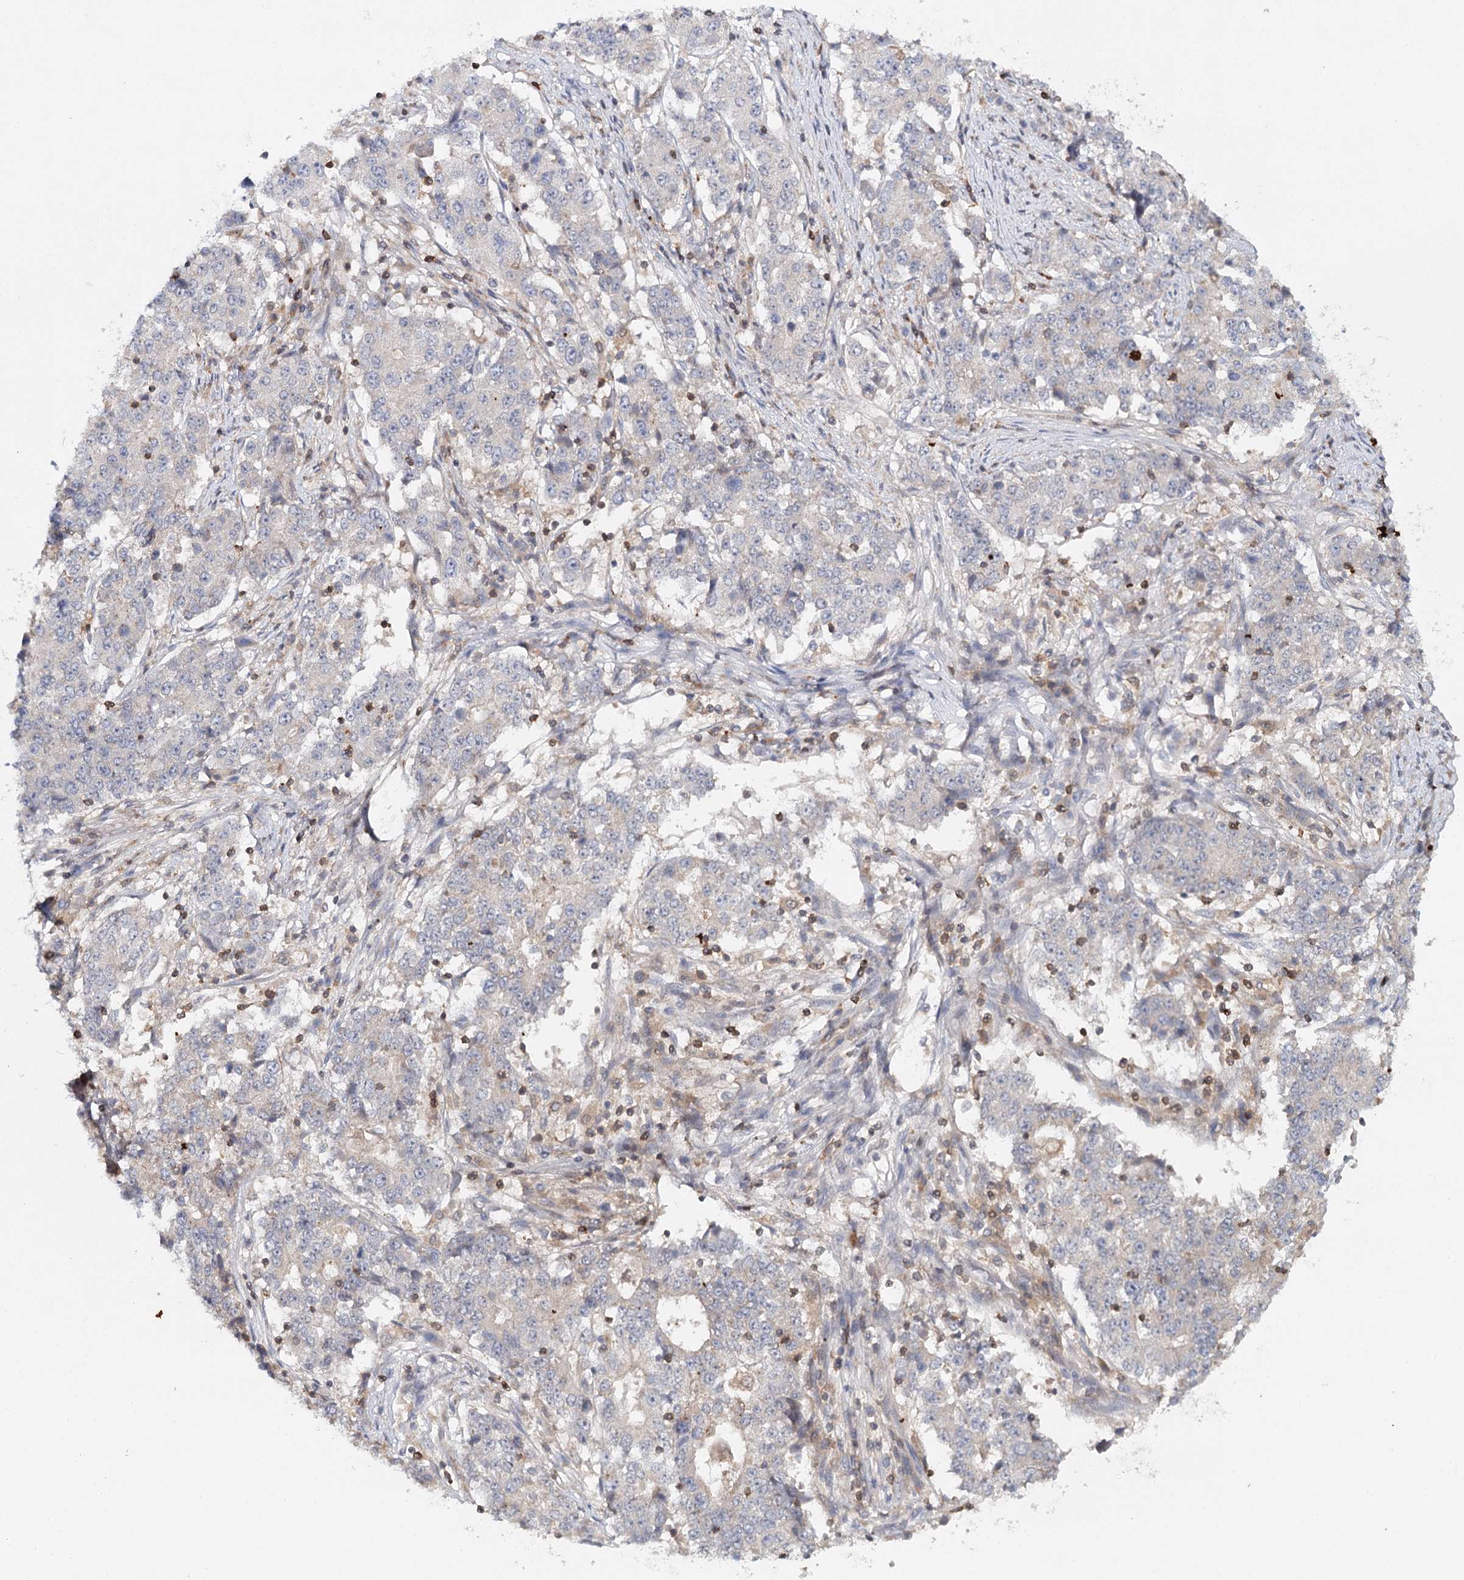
{"staining": {"intensity": "negative", "quantity": "none", "location": "none"}, "tissue": "stomach cancer", "cell_type": "Tumor cells", "image_type": "cancer", "snomed": [{"axis": "morphology", "description": "Adenocarcinoma, NOS"}, {"axis": "topography", "description": "Stomach"}], "caption": "Stomach cancer (adenocarcinoma) stained for a protein using immunohistochemistry demonstrates no positivity tumor cells.", "gene": "SLC41A2", "patient": {"sex": "male", "age": 59}}